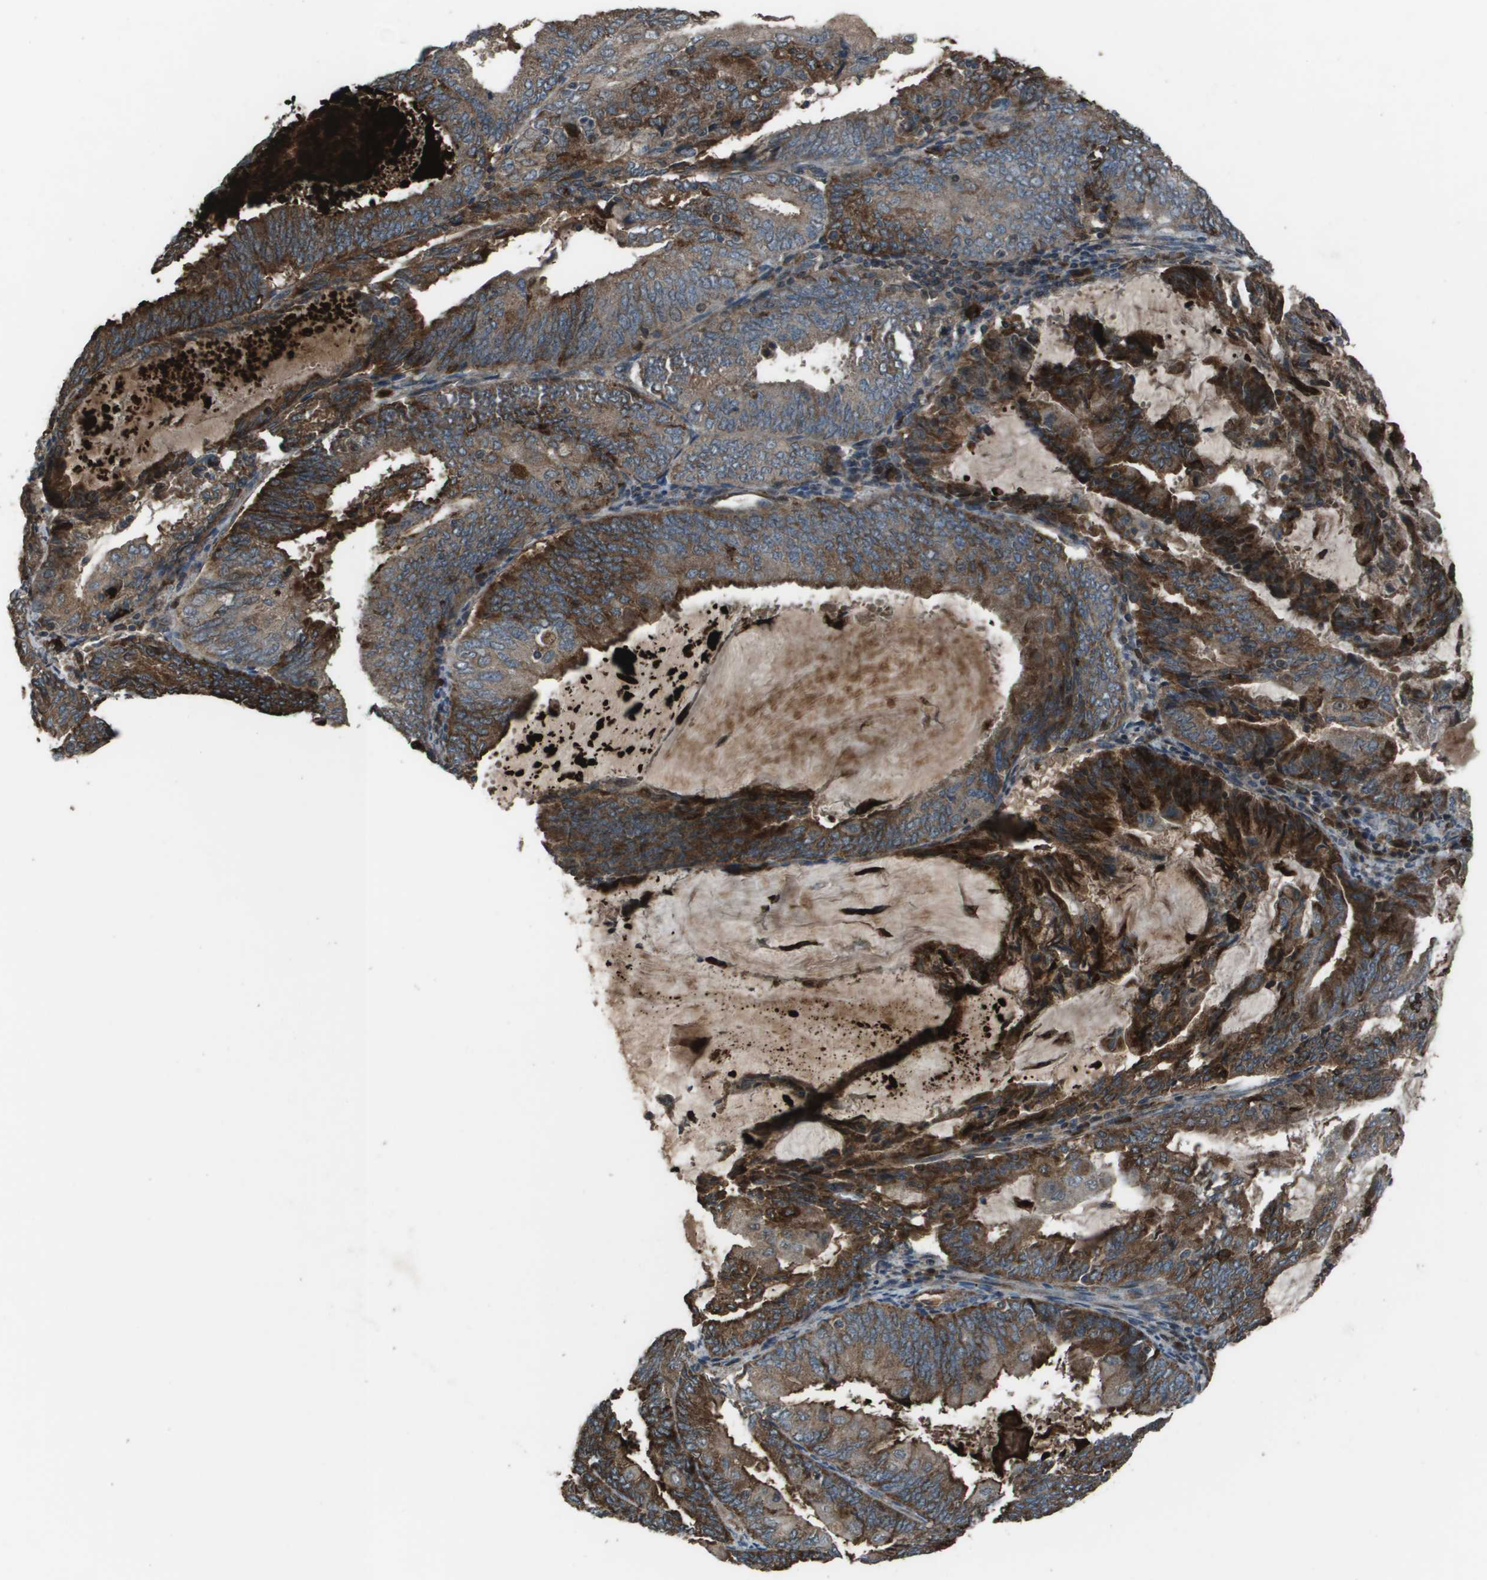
{"staining": {"intensity": "strong", "quantity": "25%-75%", "location": "cytoplasmic/membranous"}, "tissue": "endometrial cancer", "cell_type": "Tumor cells", "image_type": "cancer", "snomed": [{"axis": "morphology", "description": "Adenocarcinoma, NOS"}, {"axis": "topography", "description": "Endometrium"}], "caption": "Endometrial adenocarcinoma stained for a protein (brown) displays strong cytoplasmic/membranous positive expression in about 25%-75% of tumor cells.", "gene": "GOSR2", "patient": {"sex": "female", "age": 81}}